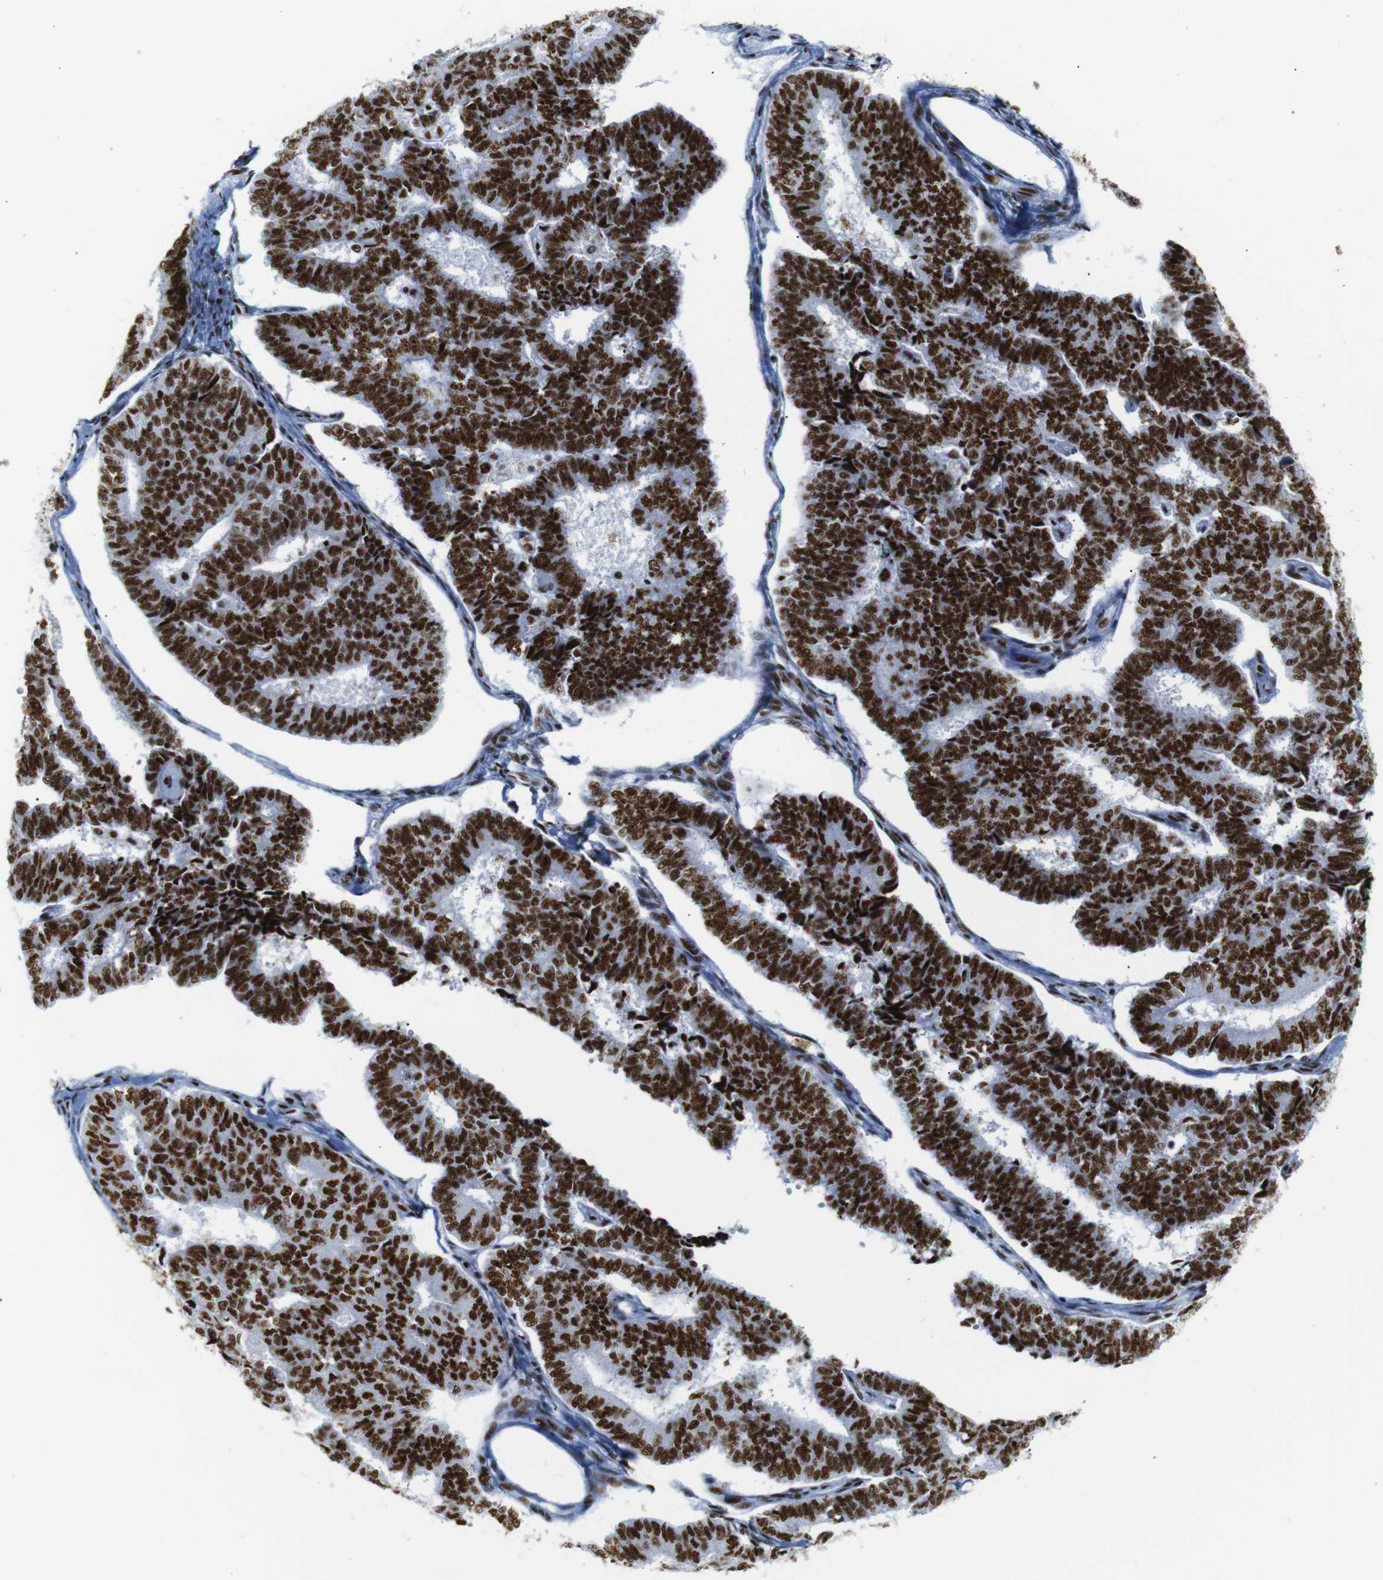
{"staining": {"intensity": "strong", "quantity": ">75%", "location": "nuclear"}, "tissue": "endometrial cancer", "cell_type": "Tumor cells", "image_type": "cancer", "snomed": [{"axis": "morphology", "description": "Adenocarcinoma, NOS"}, {"axis": "topography", "description": "Endometrium"}], "caption": "Adenocarcinoma (endometrial) stained for a protein reveals strong nuclear positivity in tumor cells. (brown staining indicates protein expression, while blue staining denotes nuclei).", "gene": "TRA2B", "patient": {"sex": "female", "age": 70}}